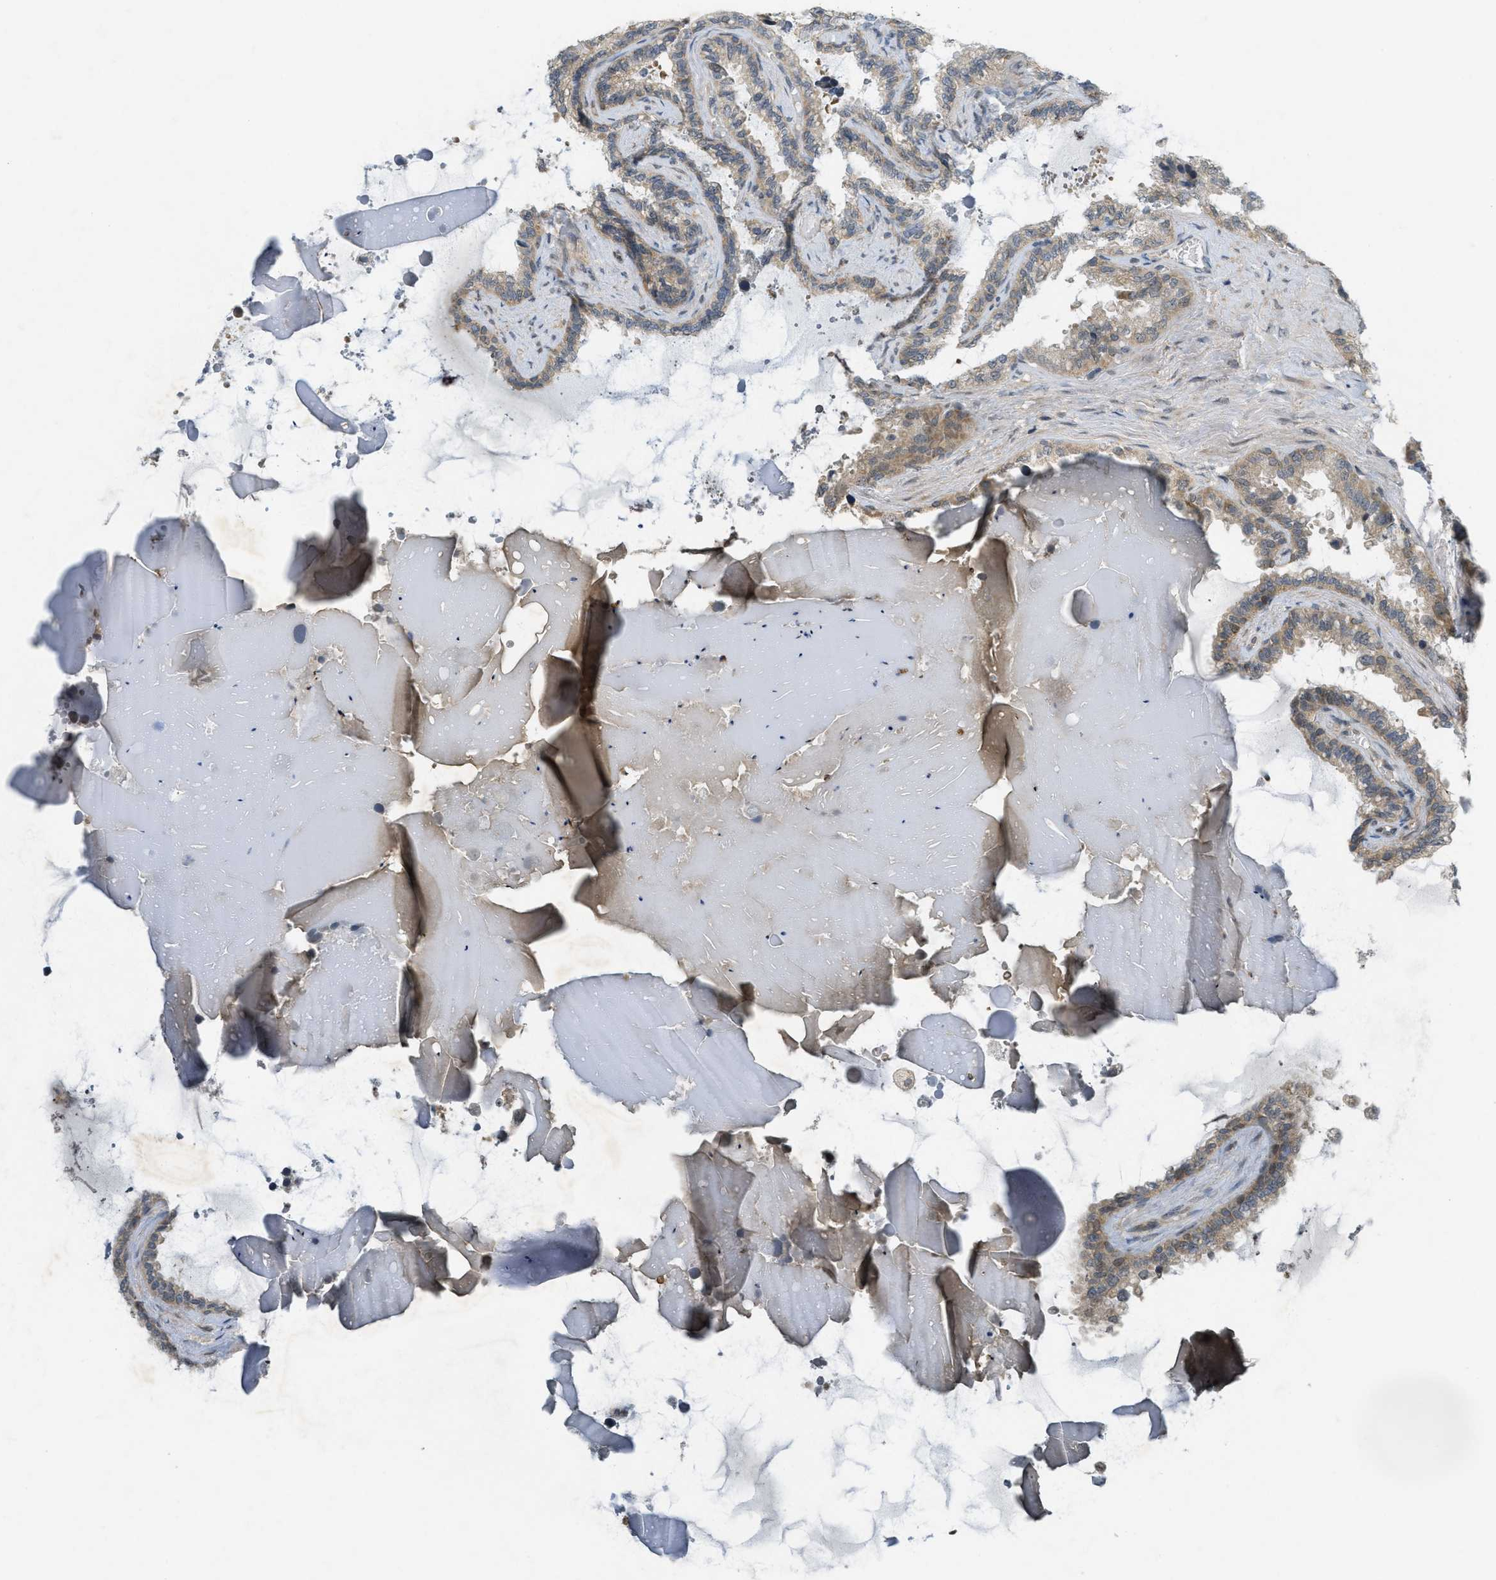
{"staining": {"intensity": "weak", "quantity": ">75%", "location": "cytoplasmic/membranous"}, "tissue": "seminal vesicle", "cell_type": "Glandular cells", "image_type": "normal", "snomed": [{"axis": "morphology", "description": "Normal tissue, NOS"}, {"axis": "topography", "description": "Seminal veicle"}], "caption": "A photomicrograph of seminal vesicle stained for a protein shows weak cytoplasmic/membranous brown staining in glandular cells.", "gene": "PRKD1", "patient": {"sex": "male", "age": 46}}